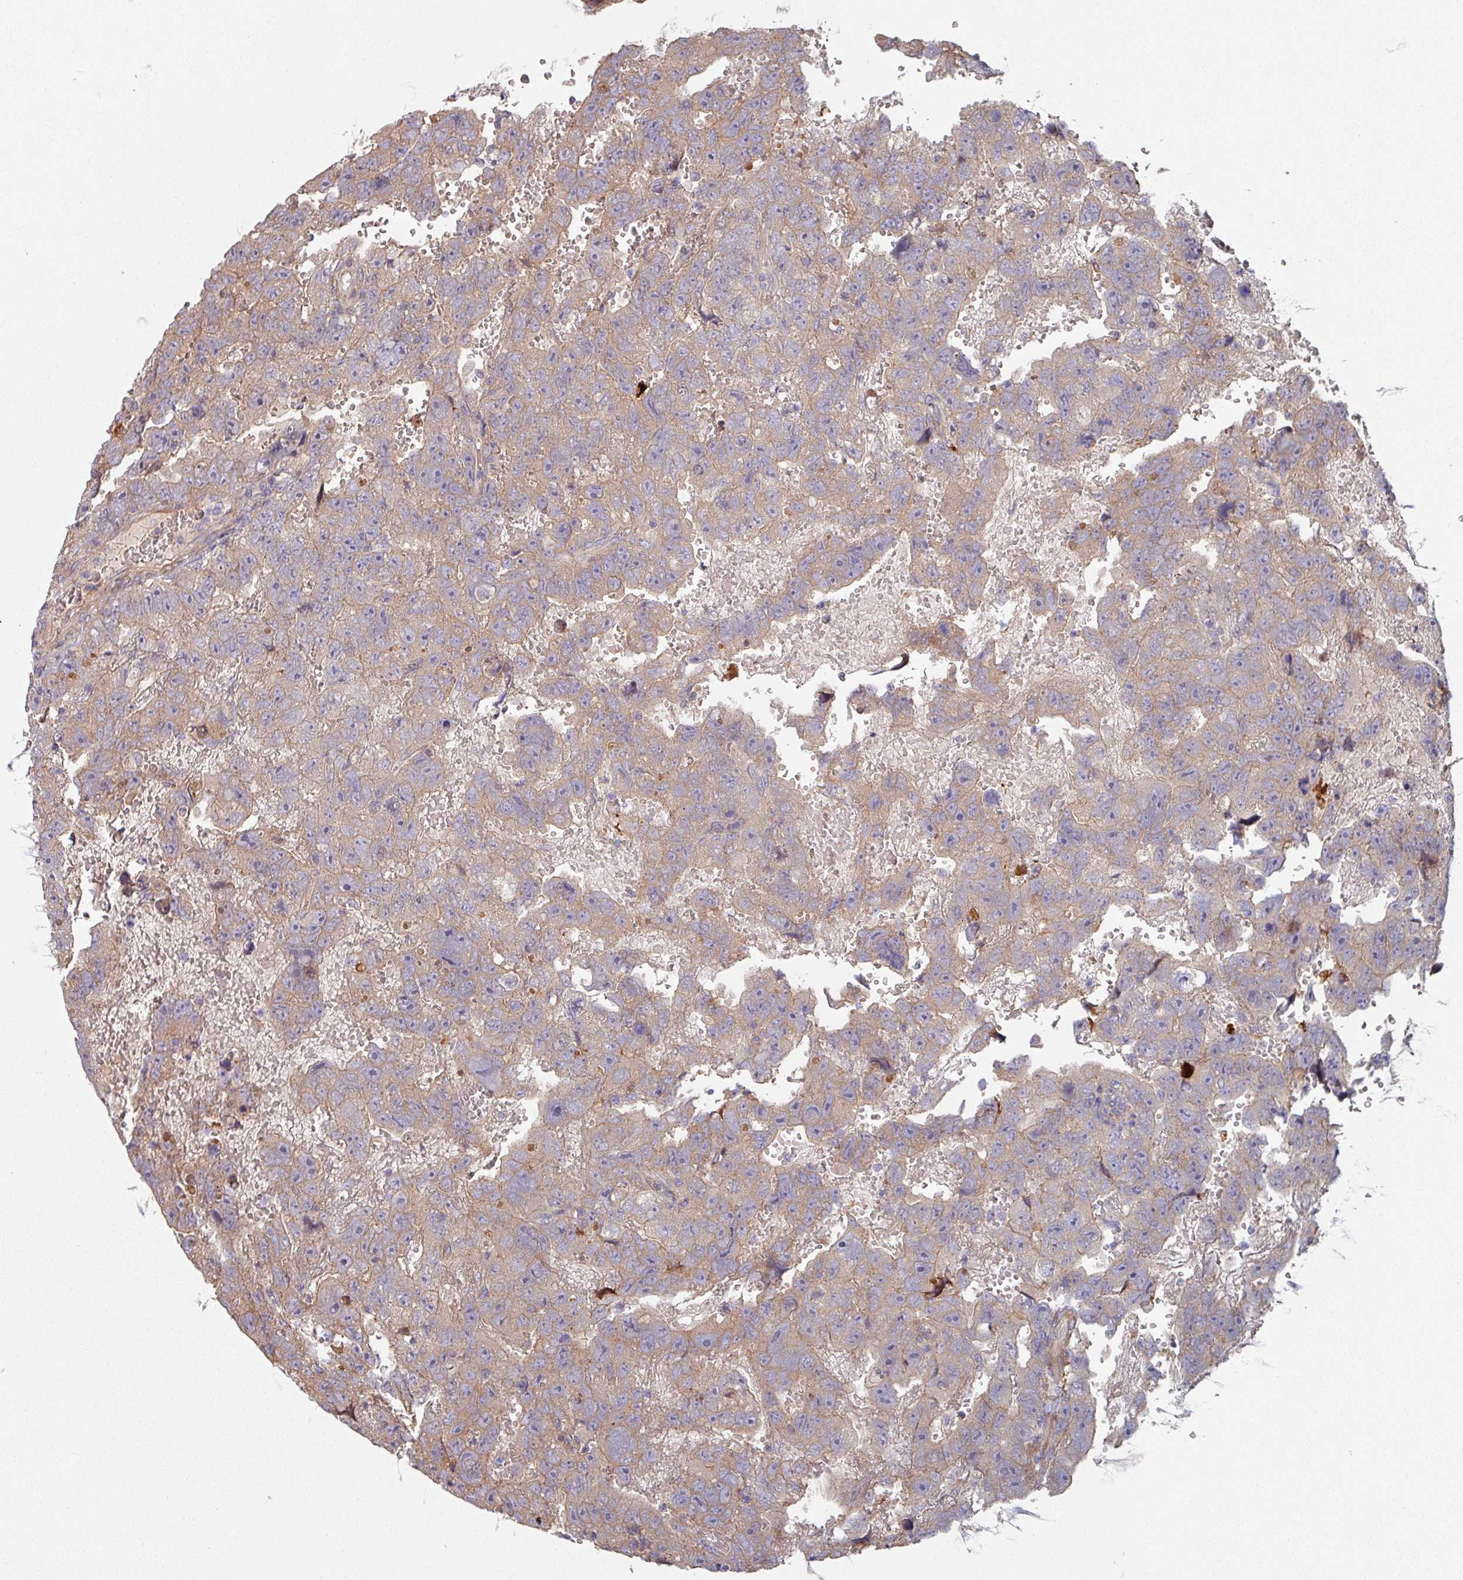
{"staining": {"intensity": "moderate", "quantity": ">75%", "location": "cytoplasmic/membranous"}, "tissue": "testis cancer", "cell_type": "Tumor cells", "image_type": "cancer", "snomed": [{"axis": "morphology", "description": "Carcinoma, Embryonal, NOS"}, {"axis": "topography", "description": "Testis"}], "caption": "About >75% of tumor cells in testis cancer display moderate cytoplasmic/membranous protein positivity as visualized by brown immunohistochemical staining.", "gene": "C4BPB", "patient": {"sex": "male", "age": 45}}